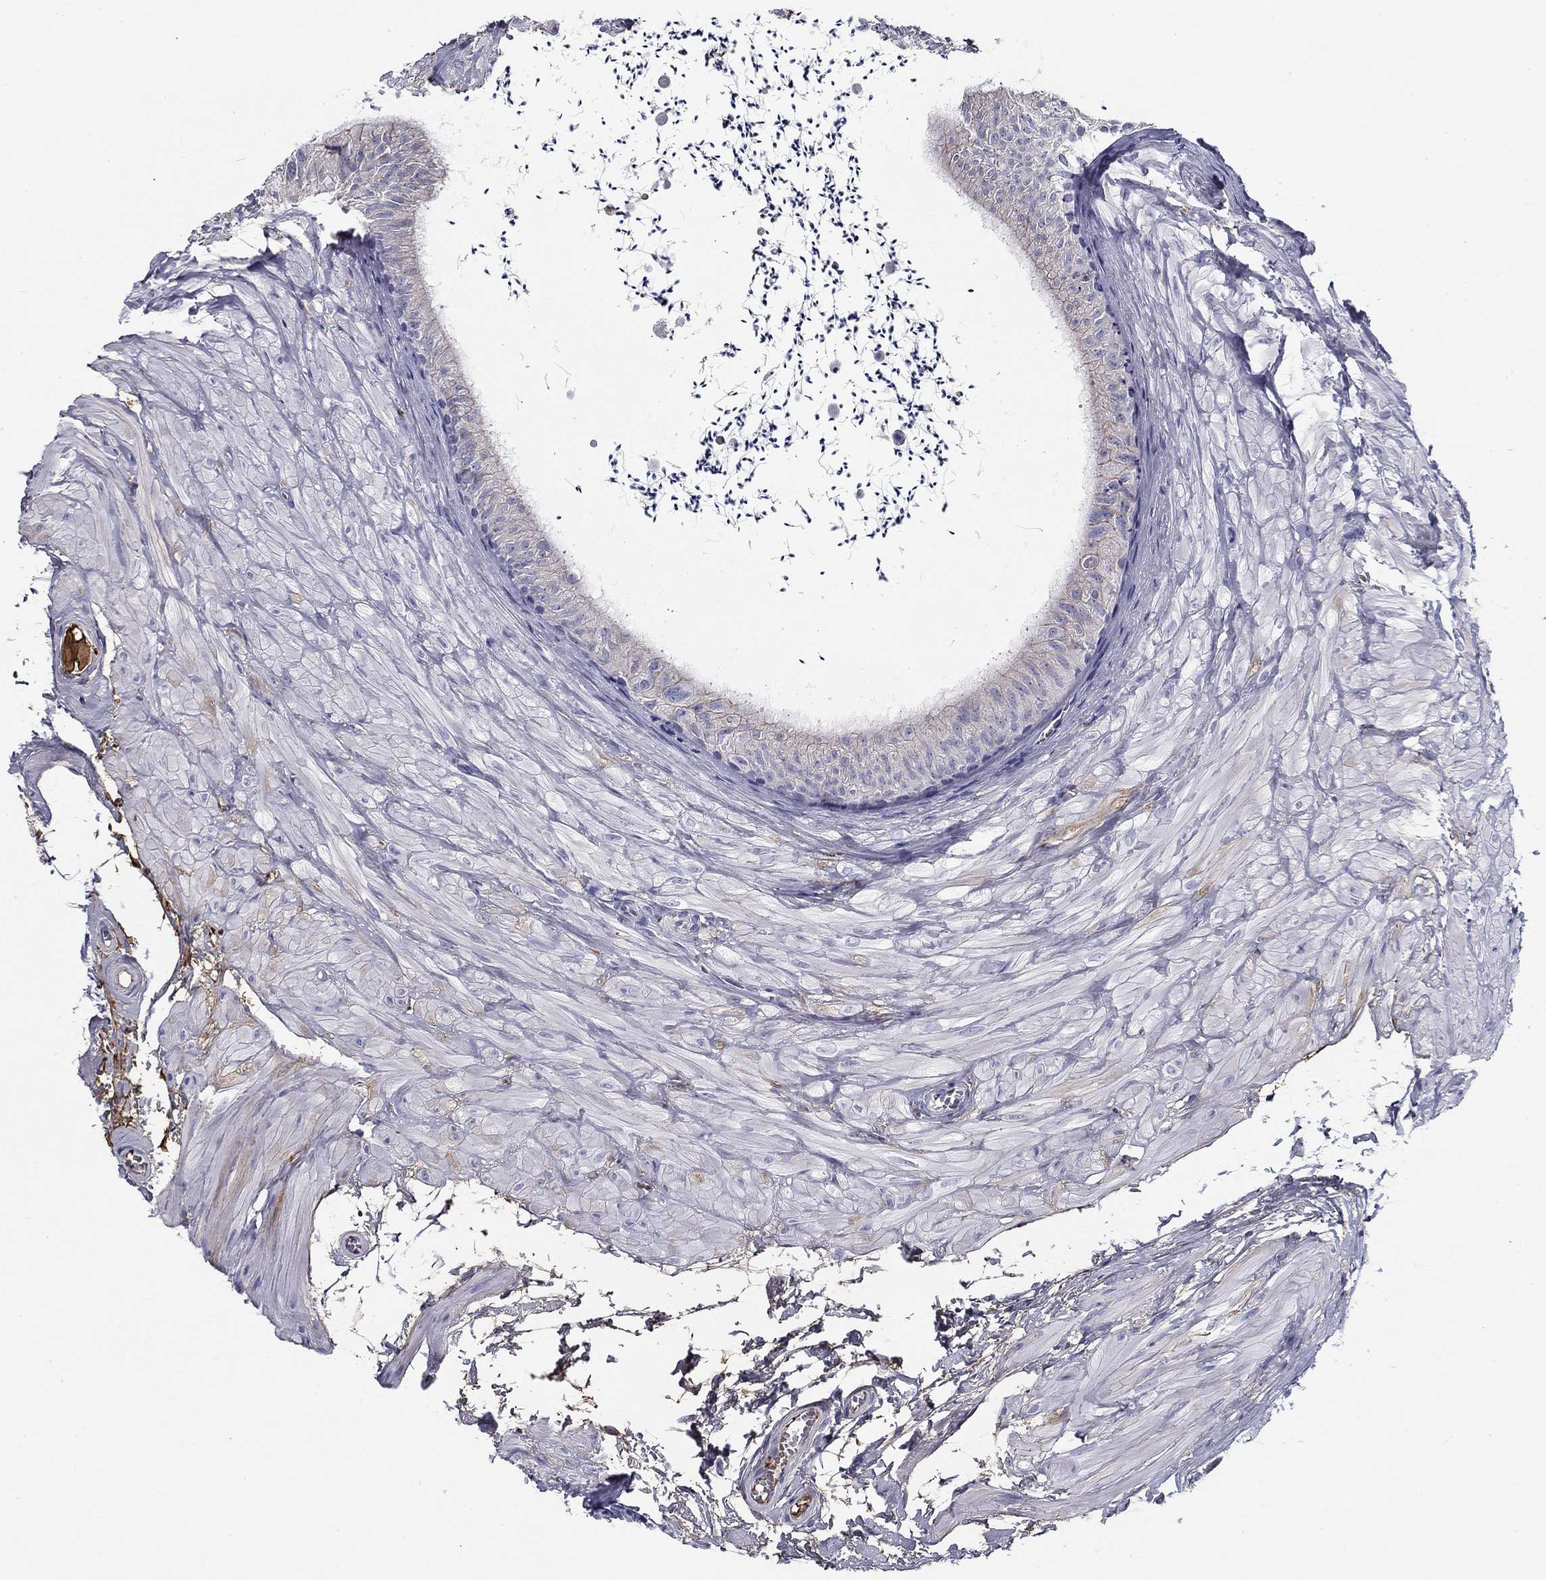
{"staining": {"intensity": "negative", "quantity": "none", "location": "none"}, "tissue": "epididymis", "cell_type": "Glandular cells", "image_type": "normal", "snomed": [{"axis": "morphology", "description": "Normal tissue, NOS"}, {"axis": "topography", "description": "Epididymis"}], "caption": "DAB (3,3'-diaminobenzidine) immunohistochemical staining of benign human epididymis shows no significant positivity in glandular cells.", "gene": "CPLX4", "patient": {"sex": "male", "age": 32}}